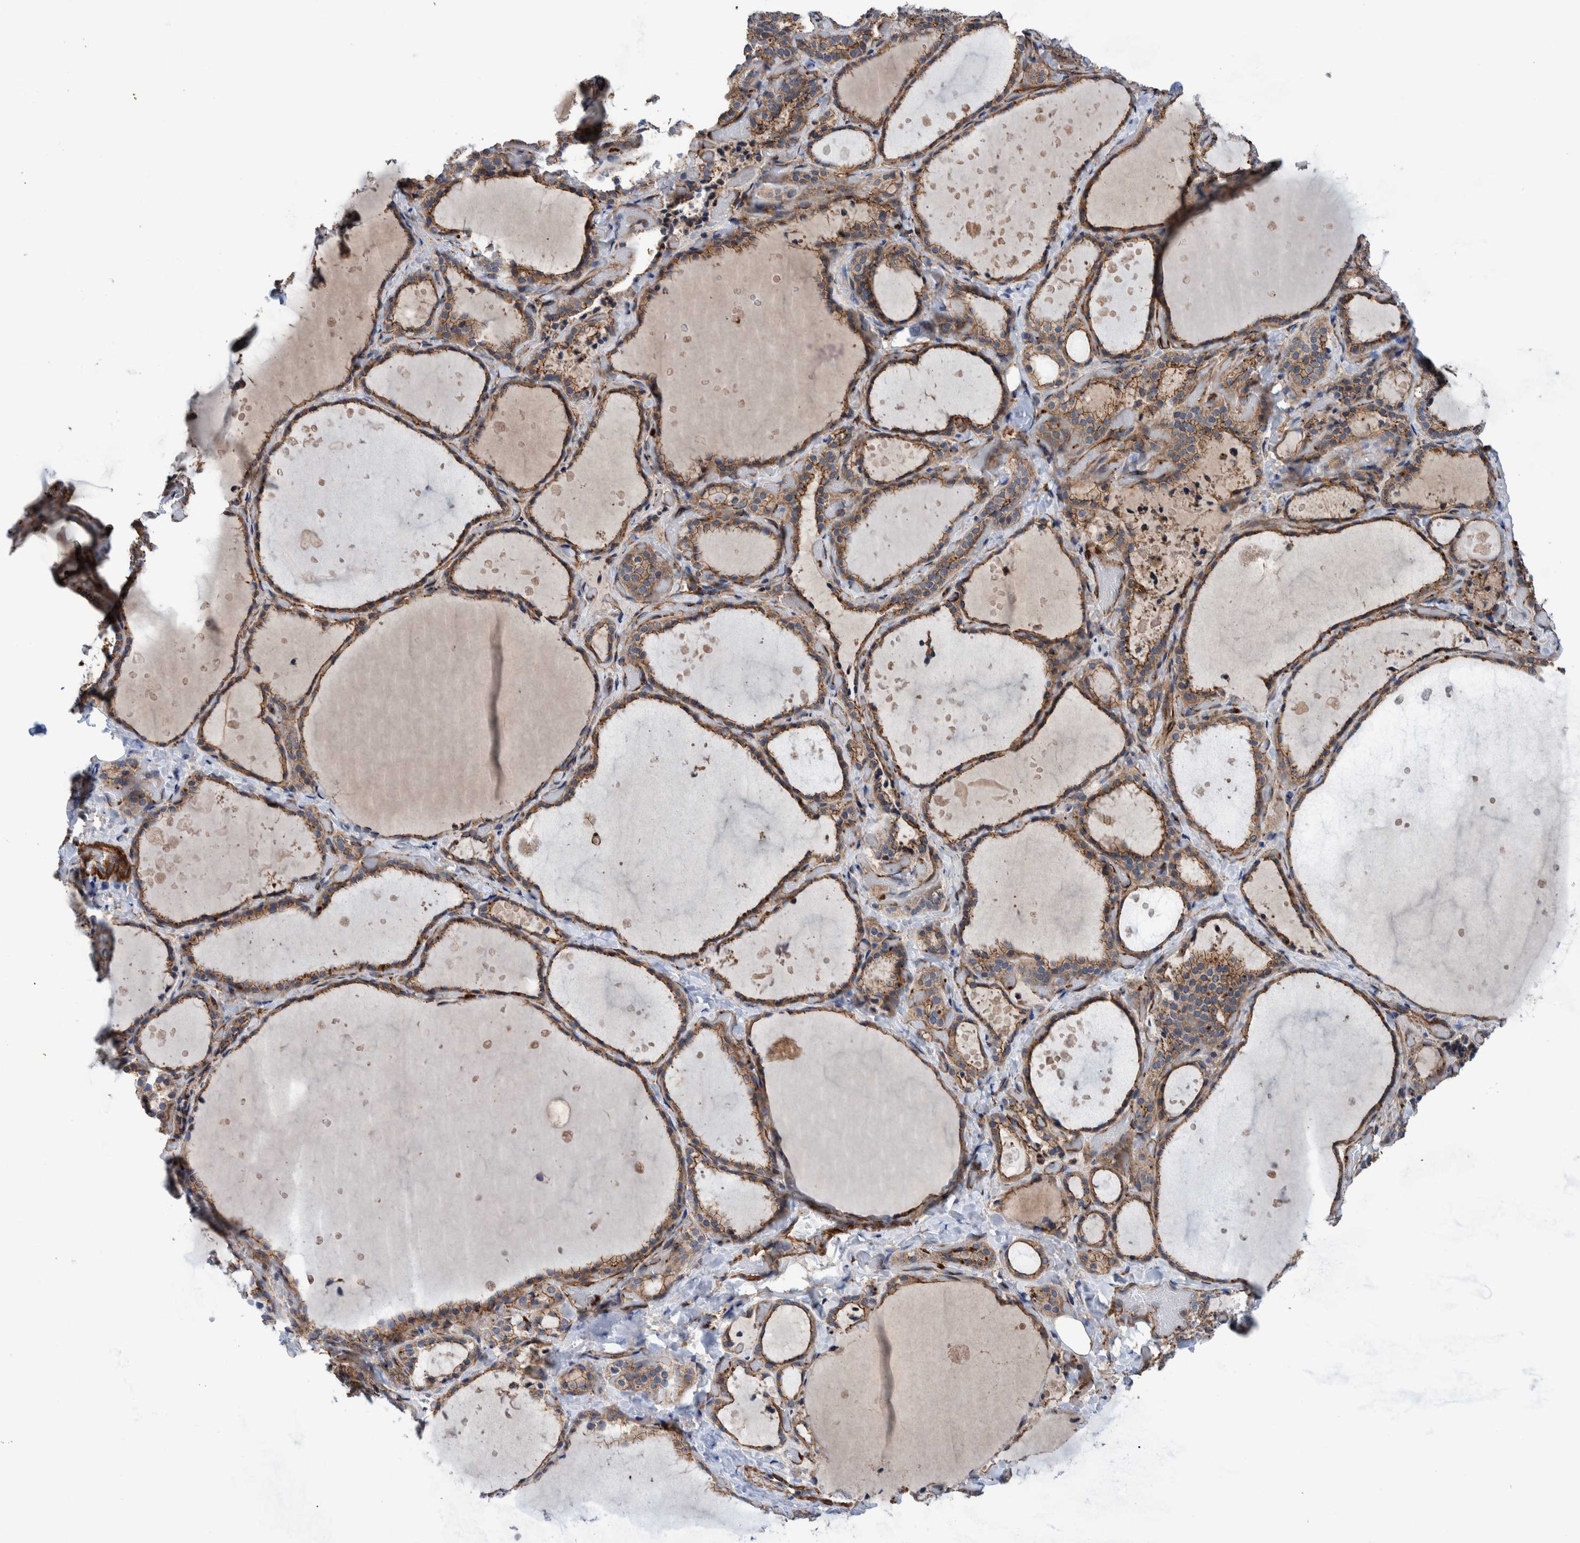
{"staining": {"intensity": "moderate", "quantity": ">75%", "location": "cytoplasmic/membranous"}, "tissue": "thyroid gland", "cell_type": "Glandular cells", "image_type": "normal", "snomed": [{"axis": "morphology", "description": "Normal tissue, NOS"}, {"axis": "topography", "description": "Thyroid gland"}], "caption": "Immunohistochemical staining of benign thyroid gland reveals >75% levels of moderate cytoplasmic/membranous protein staining in approximately >75% of glandular cells.", "gene": "ENSG00000262660", "patient": {"sex": "female", "age": 44}}